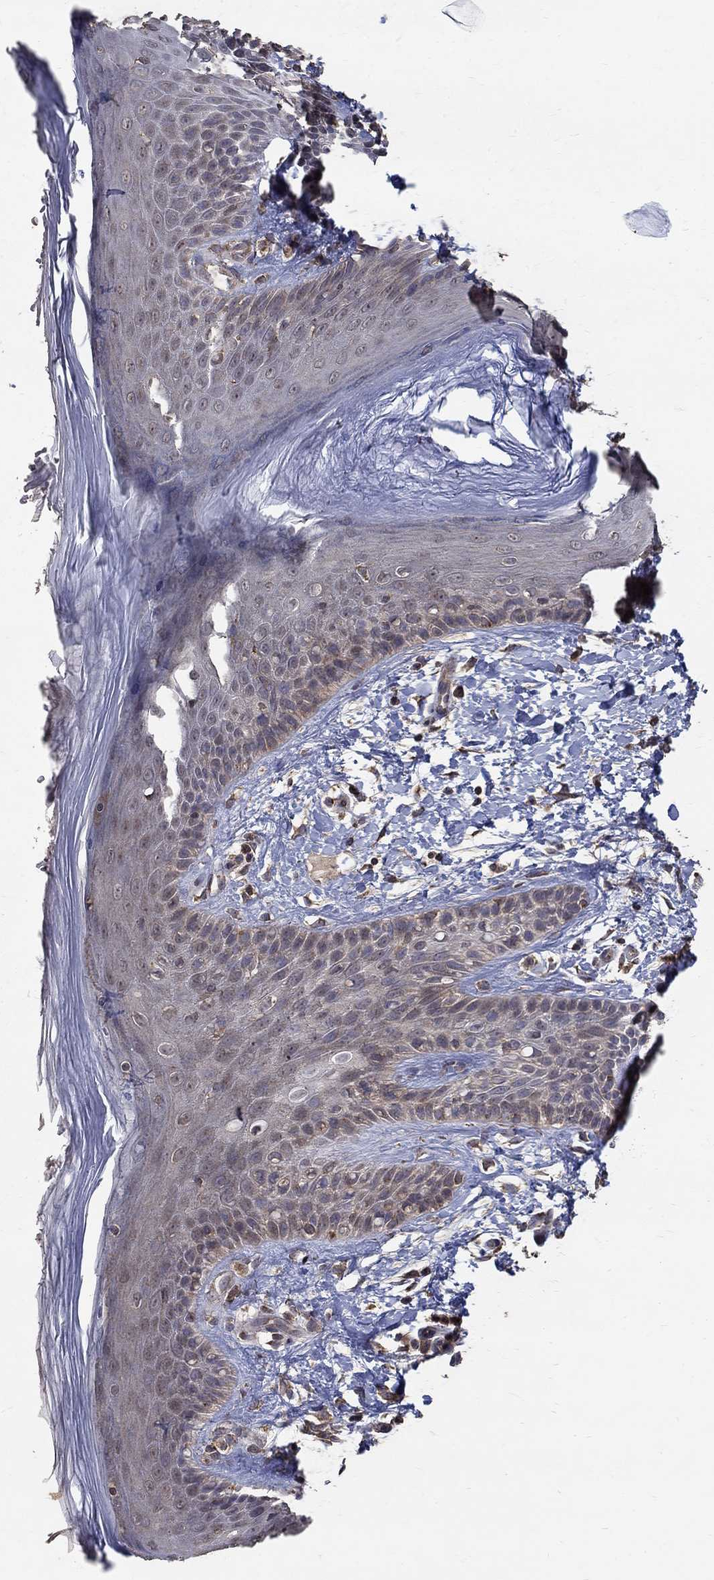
{"staining": {"intensity": "weak", "quantity": "<25%", "location": "cytoplasmic/membranous"}, "tissue": "skin", "cell_type": "Epidermal cells", "image_type": "normal", "snomed": [{"axis": "morphology", "description": "Normal tissue, NOS"}, {"axis": "topography", "description": "Anal"}], "caption": "Immunohistochemistry micrograph of unremarkable skin: human skin stained with DAB (3,3'-diaminobenzidine) demonstrates no significant protein positivity in epidermal cells.", "gene": "C17orf75", "patient": {"sex": "male", "age": 36}}